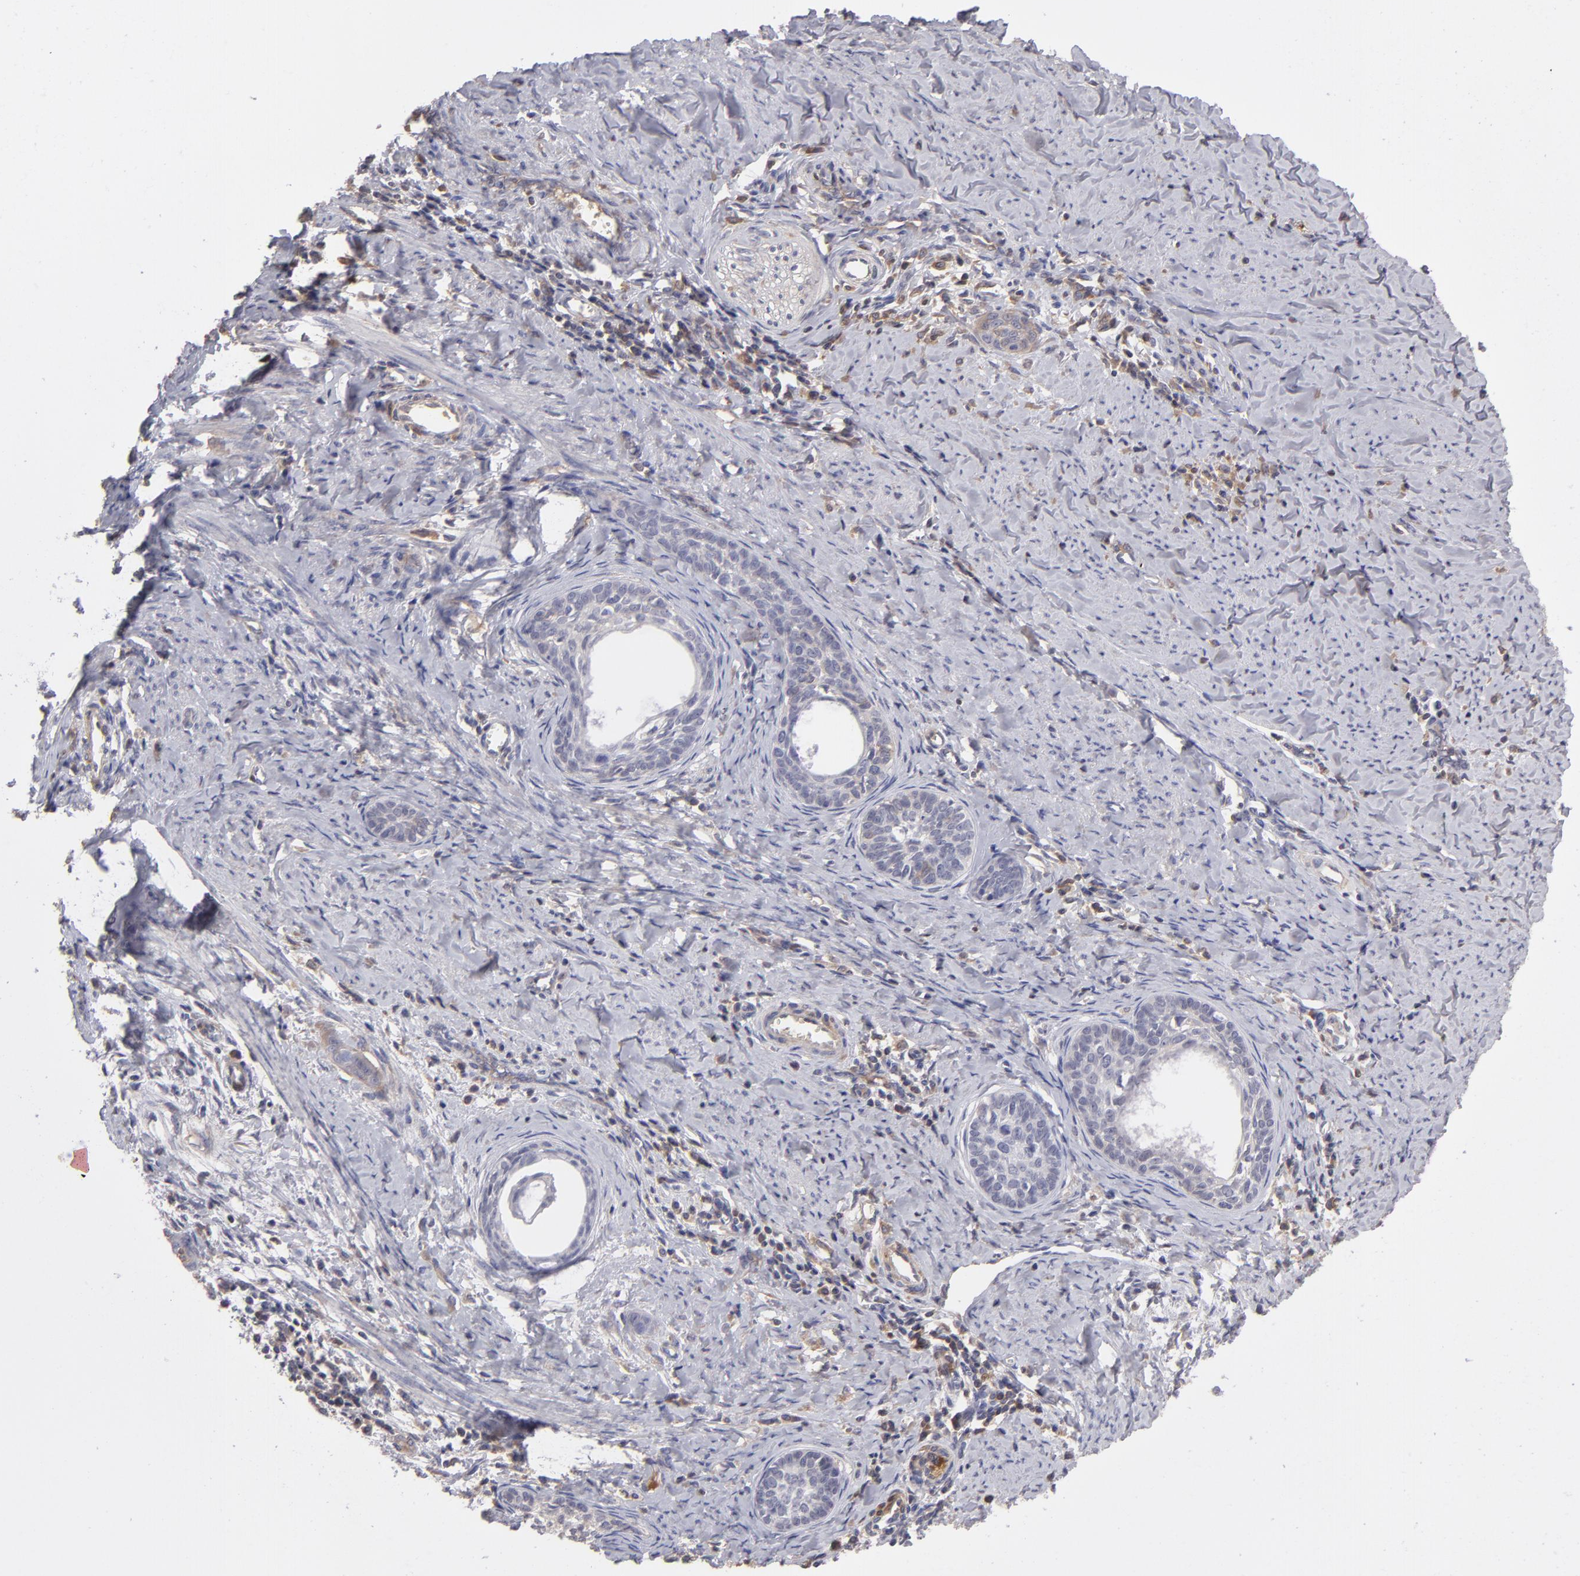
{"staining": {"intensity": "weak", "quantity": "<25%", "location": "cytoplasmic/membranous"}, "tissue": "cervical cancer", "cell_type": "Tumor cells", "image_type": "cancer", "snomed": [{"axis": "morphology", "description": "Squamous cell carcinoma, NOS"}, {"axis": "topography", "description": "Cervix"}], "caption": "DAB immunohistochemical staining of human cervical squamous cell carcinoma demonstrates no significant staining in tumor cells.", "gene": "ITIH4", "patient": {"sex": "female", "age": 33}}